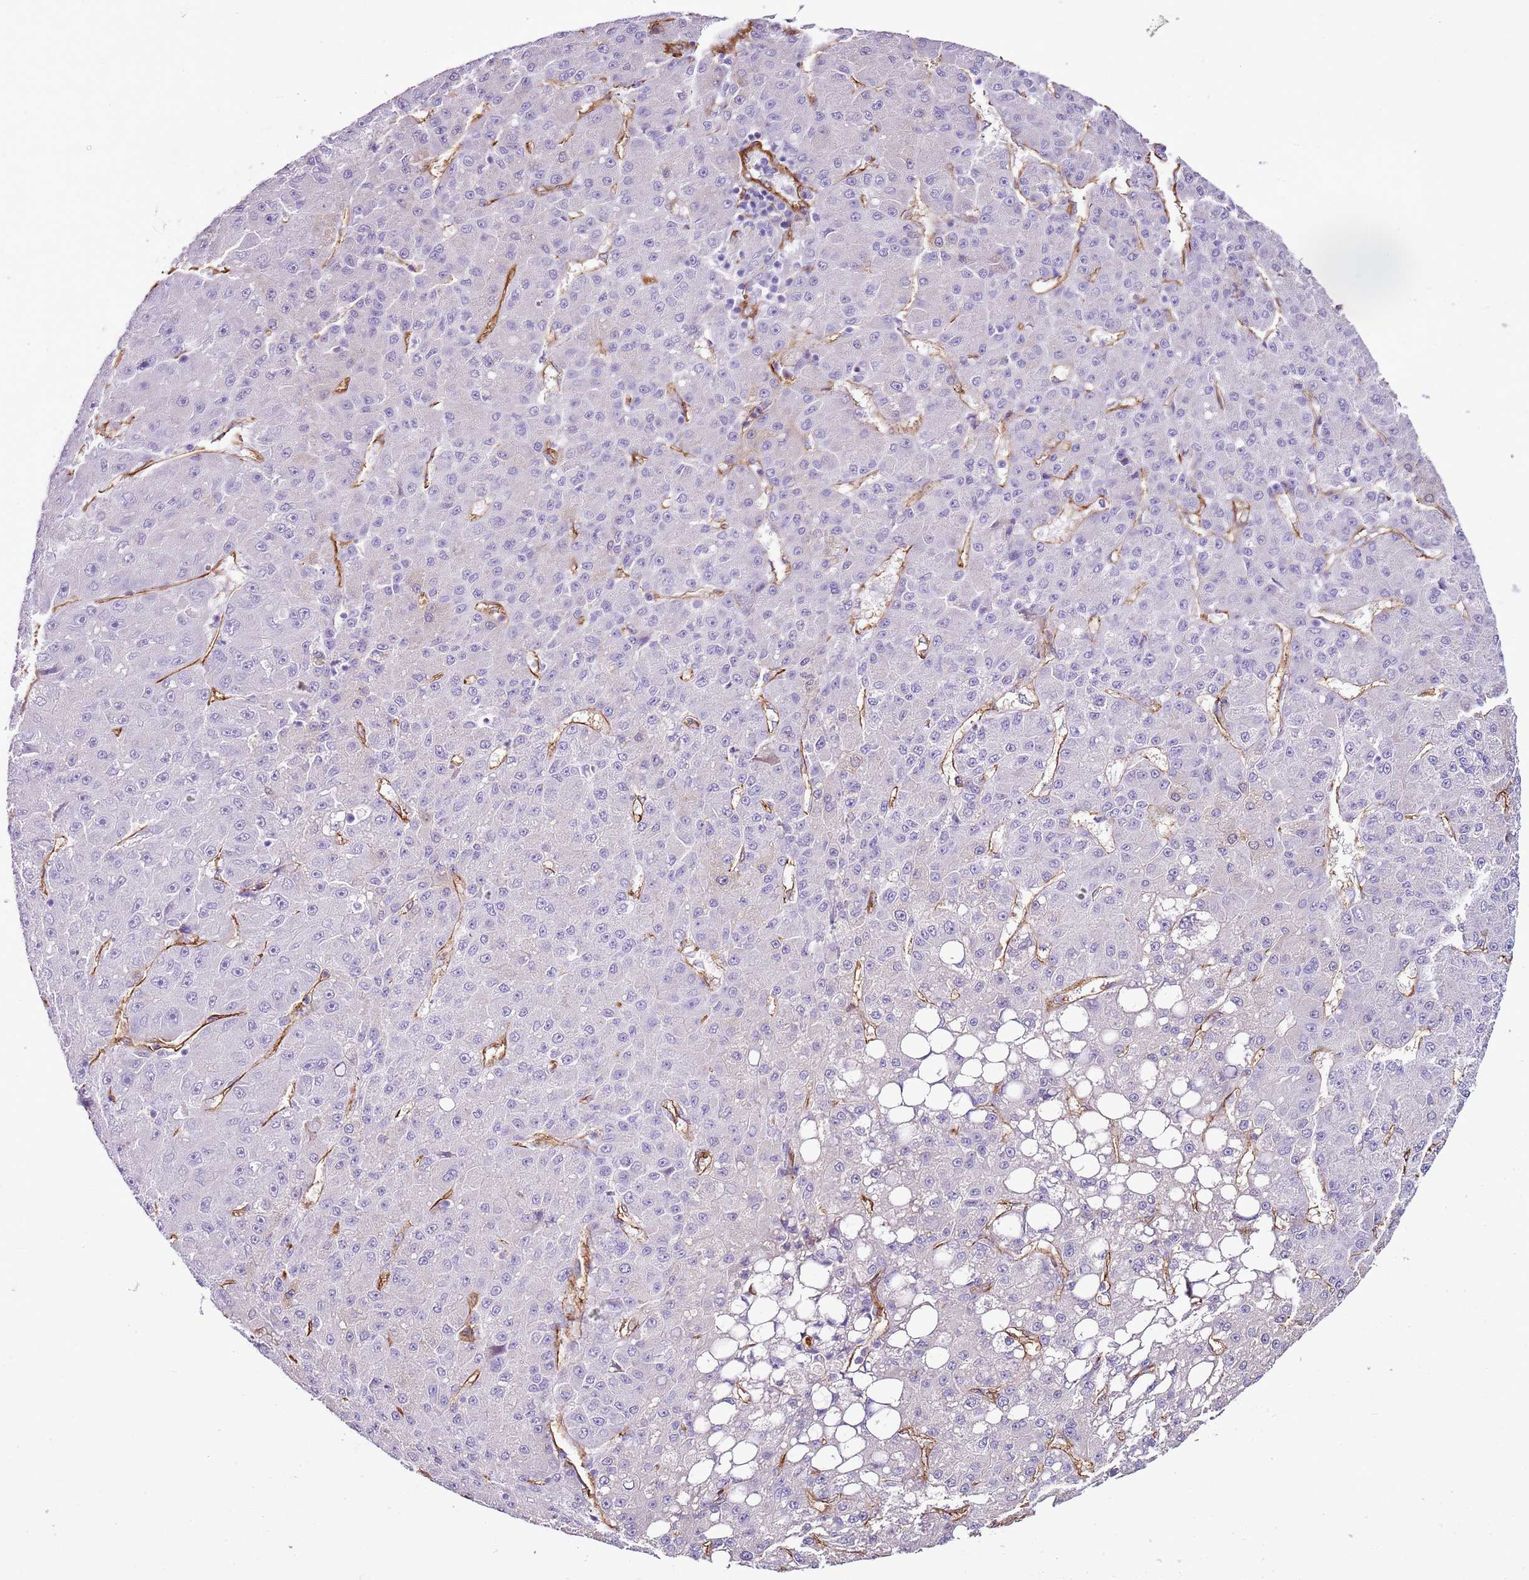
{"staining": {"intensity": "negative", "quantity": "none", "location": "none"}, "tissue": "liver cancer", "cell_type": "Tumor cells", "image_type": "cancer", "snomed": [{"axis": "morphology", "description": "Carcinoma, Hepatocellular, NOS"}, {"axis": "topography", "description": "Liver"}], "caption": "Photomicrograph shows no significant protein staining in tumor cells of liver cancer (hepatocellular carcinoma).", "gene": "CTDSPL", "patient": {"sex": "male", "age": 67}}